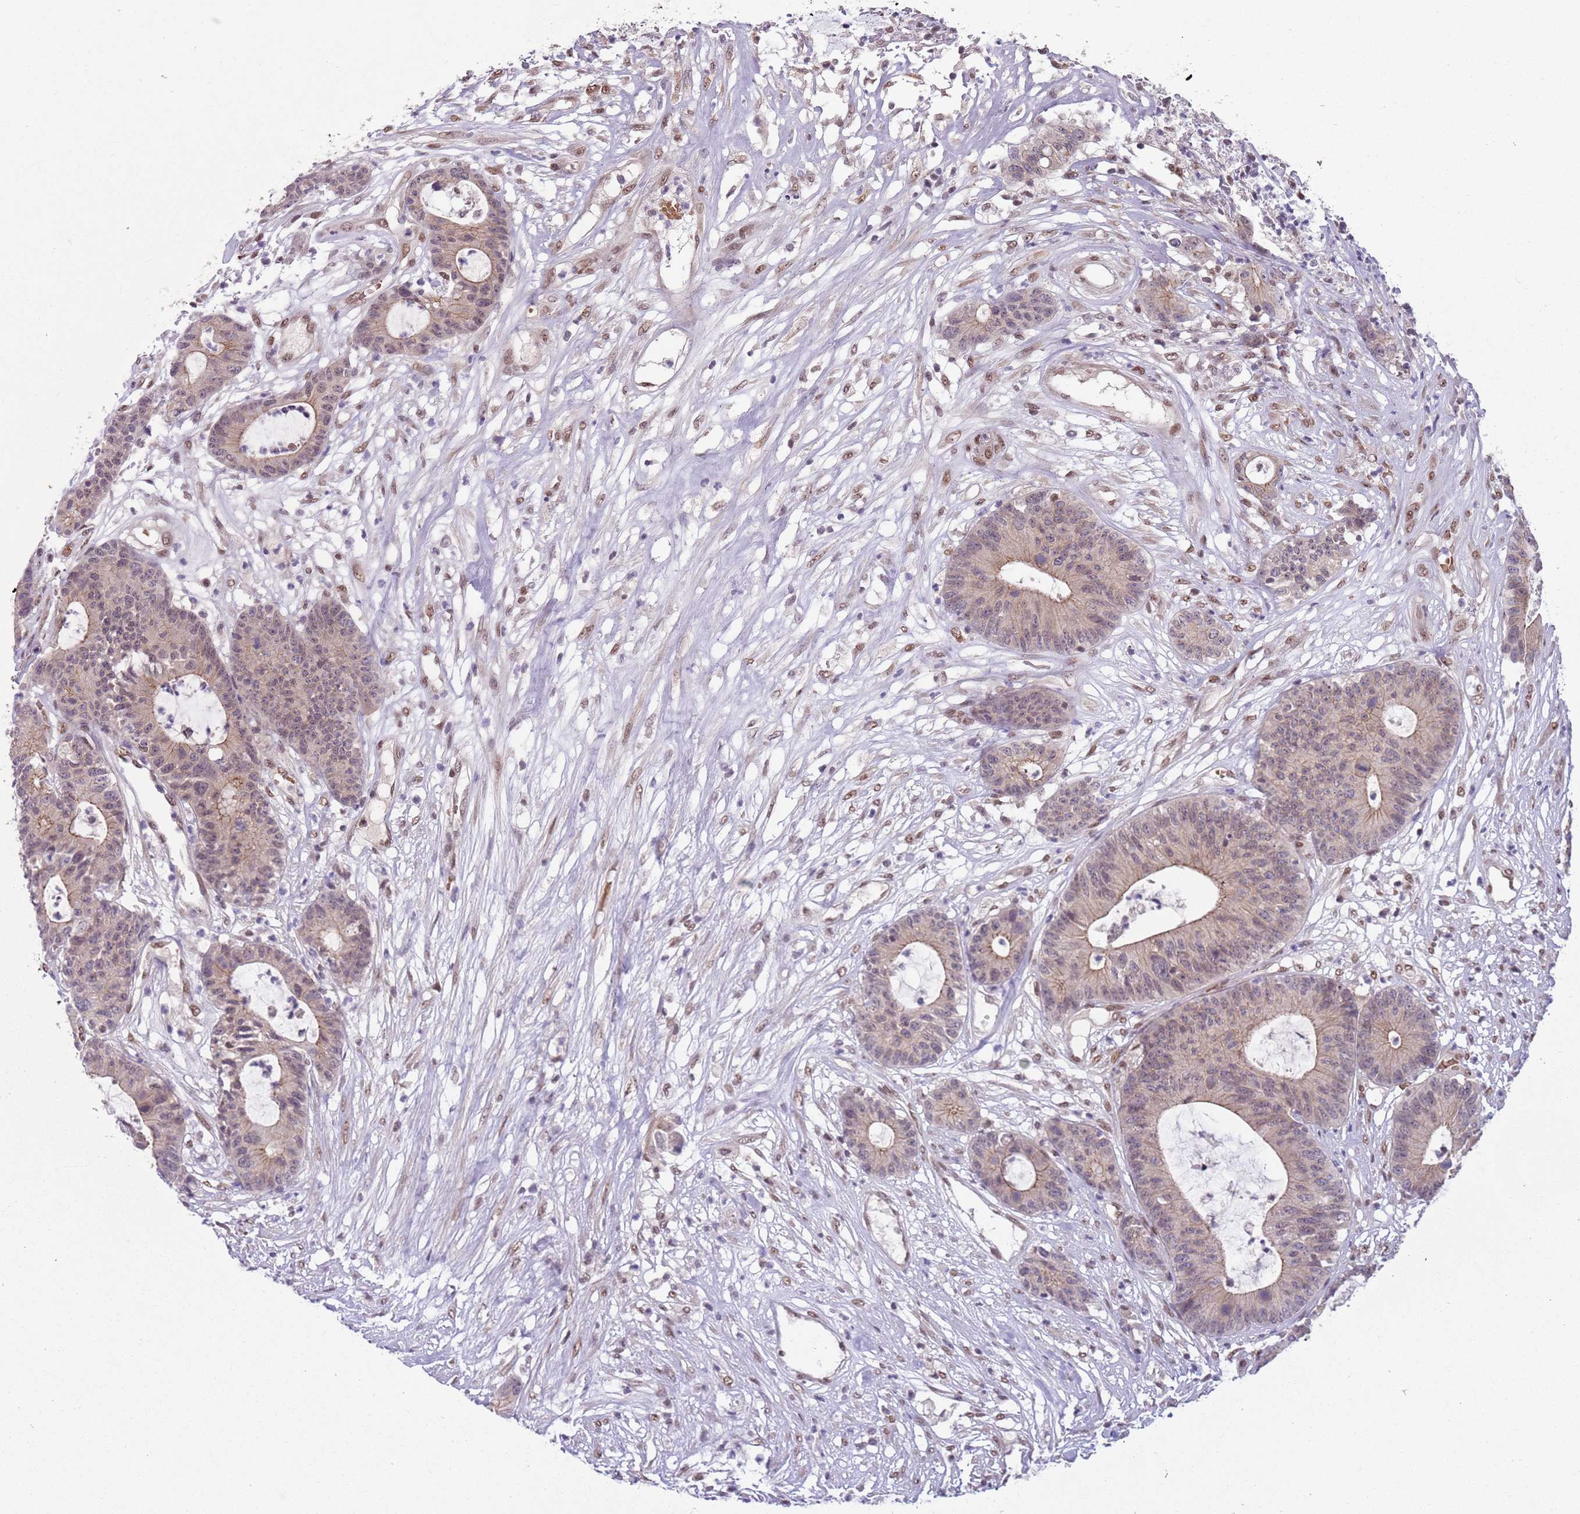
{"staining": {"intensity": "weak", "quantity": "25%-75%", "location": "cytoplasmic/membranous"}, "tissue": "colorectal cancer", "cell_type": "Tumor cells", "image_type": "cancer", "snomed": [{"axis": "morphology", "description": "Adenocarcinoma, NOS"}, {"axis": "topography", "description": "Colon"}], "caption": "Immunohistochemical staining of colorectal adenocarcinoma shows weak cytoplasmic/membranous protein staining in about 25%-75% of tumor cells.", "gene": "TM2D1", "patient": {"sex": "female", "age": 84}}